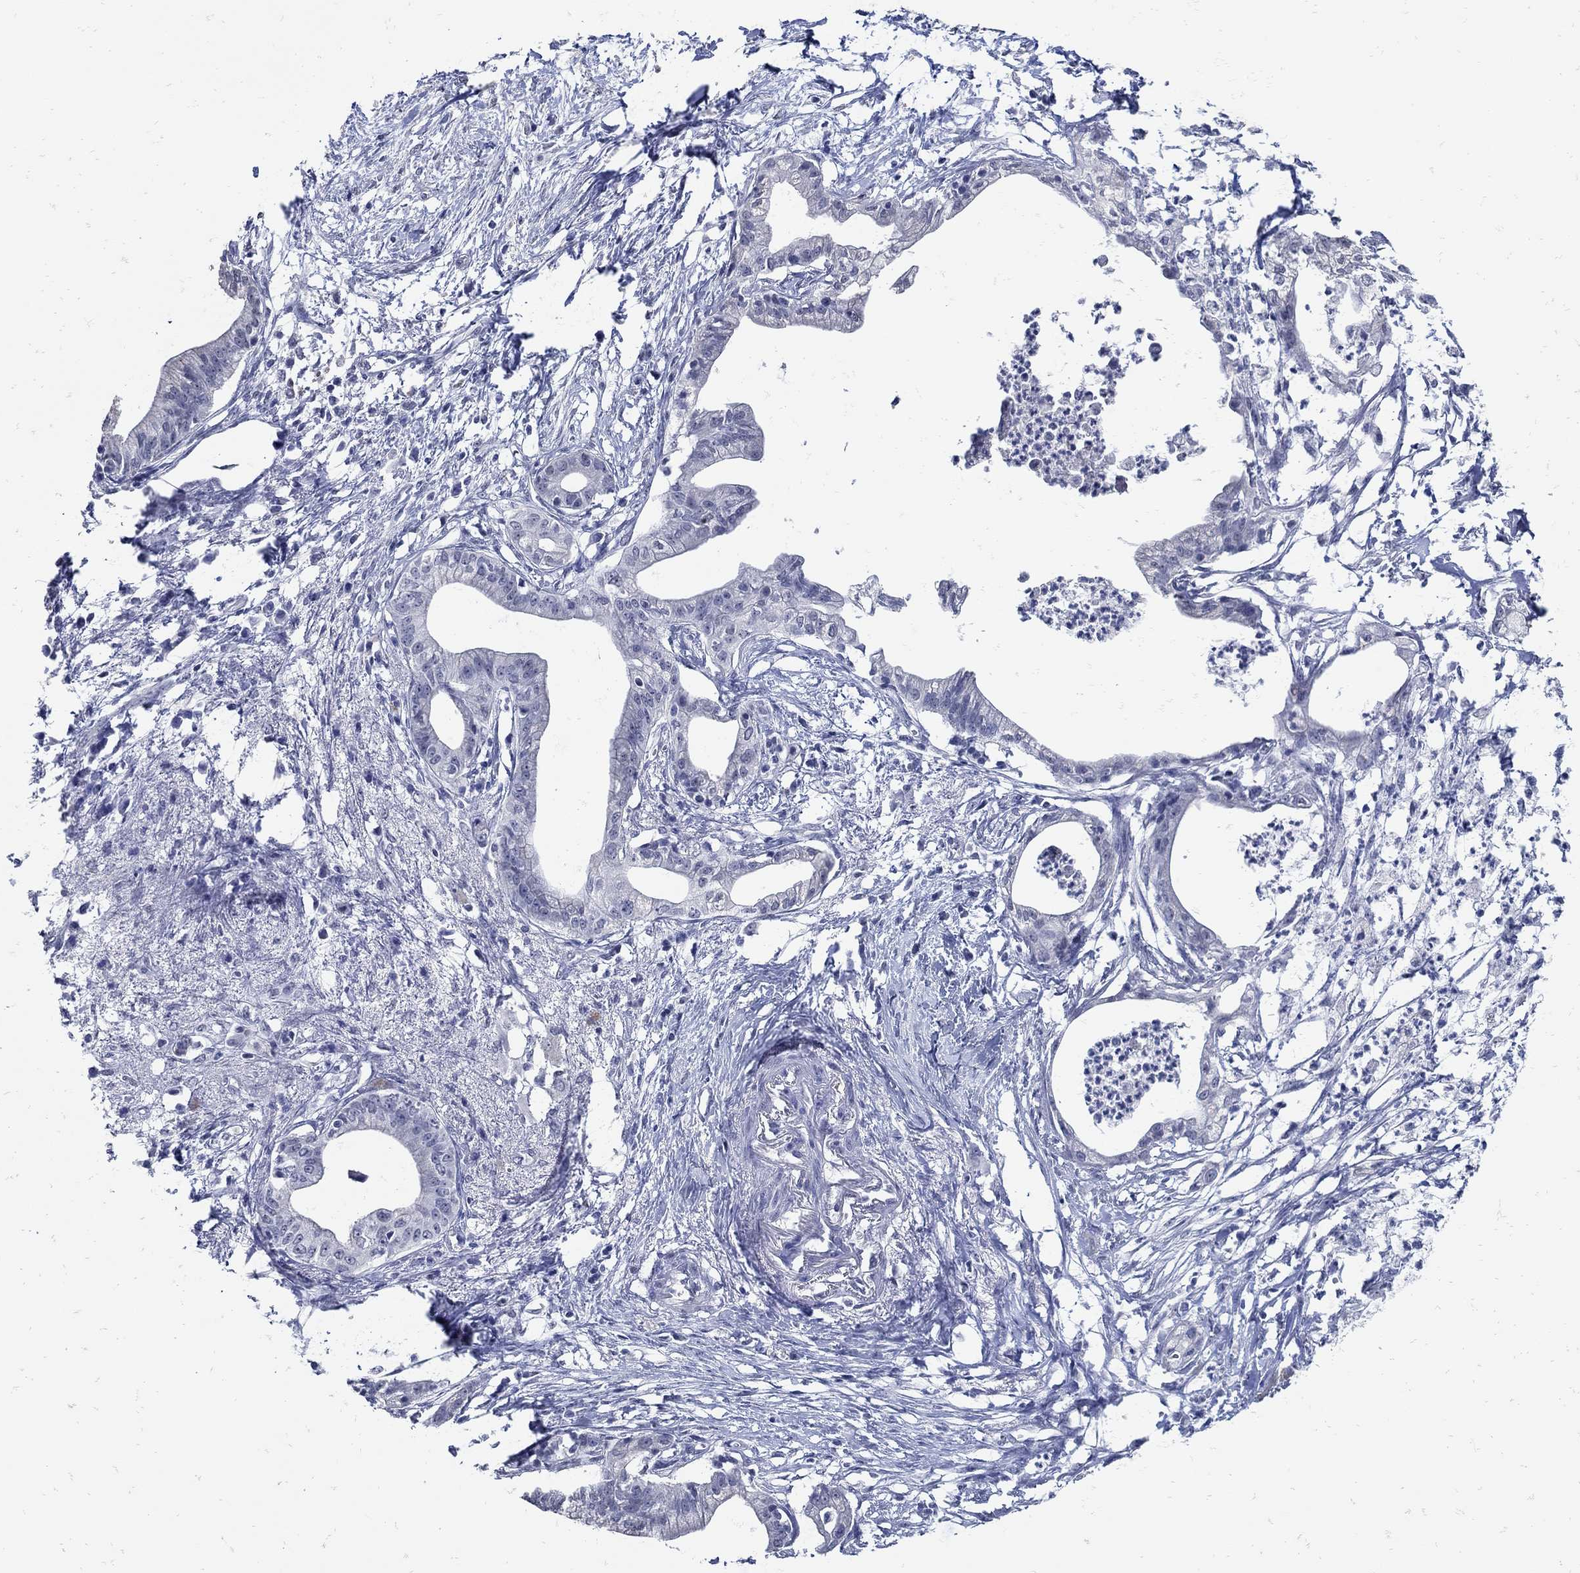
{"staining": {"intensity": "negative", "quantity": "none", "location": "none"}, "tissue": "pancreatic cancer", "cell_type": "Tumor cells", "image_type": "cancer", "snomed": [{"axis": "morphology", "description": "Normal tissue, NOS"}, {"axis": "morphology", "description": "Adenocarcinoma, NOS"}, {"axis": "topography", "description": "Pancreas"}], "caption": "This is a image of immunohistochemistry (IHC) staining of pancreatic cancer, which shows no expression in tumor cells.", "gene": "KCNN3", "patient": {"sex": "female", "age": 58}}